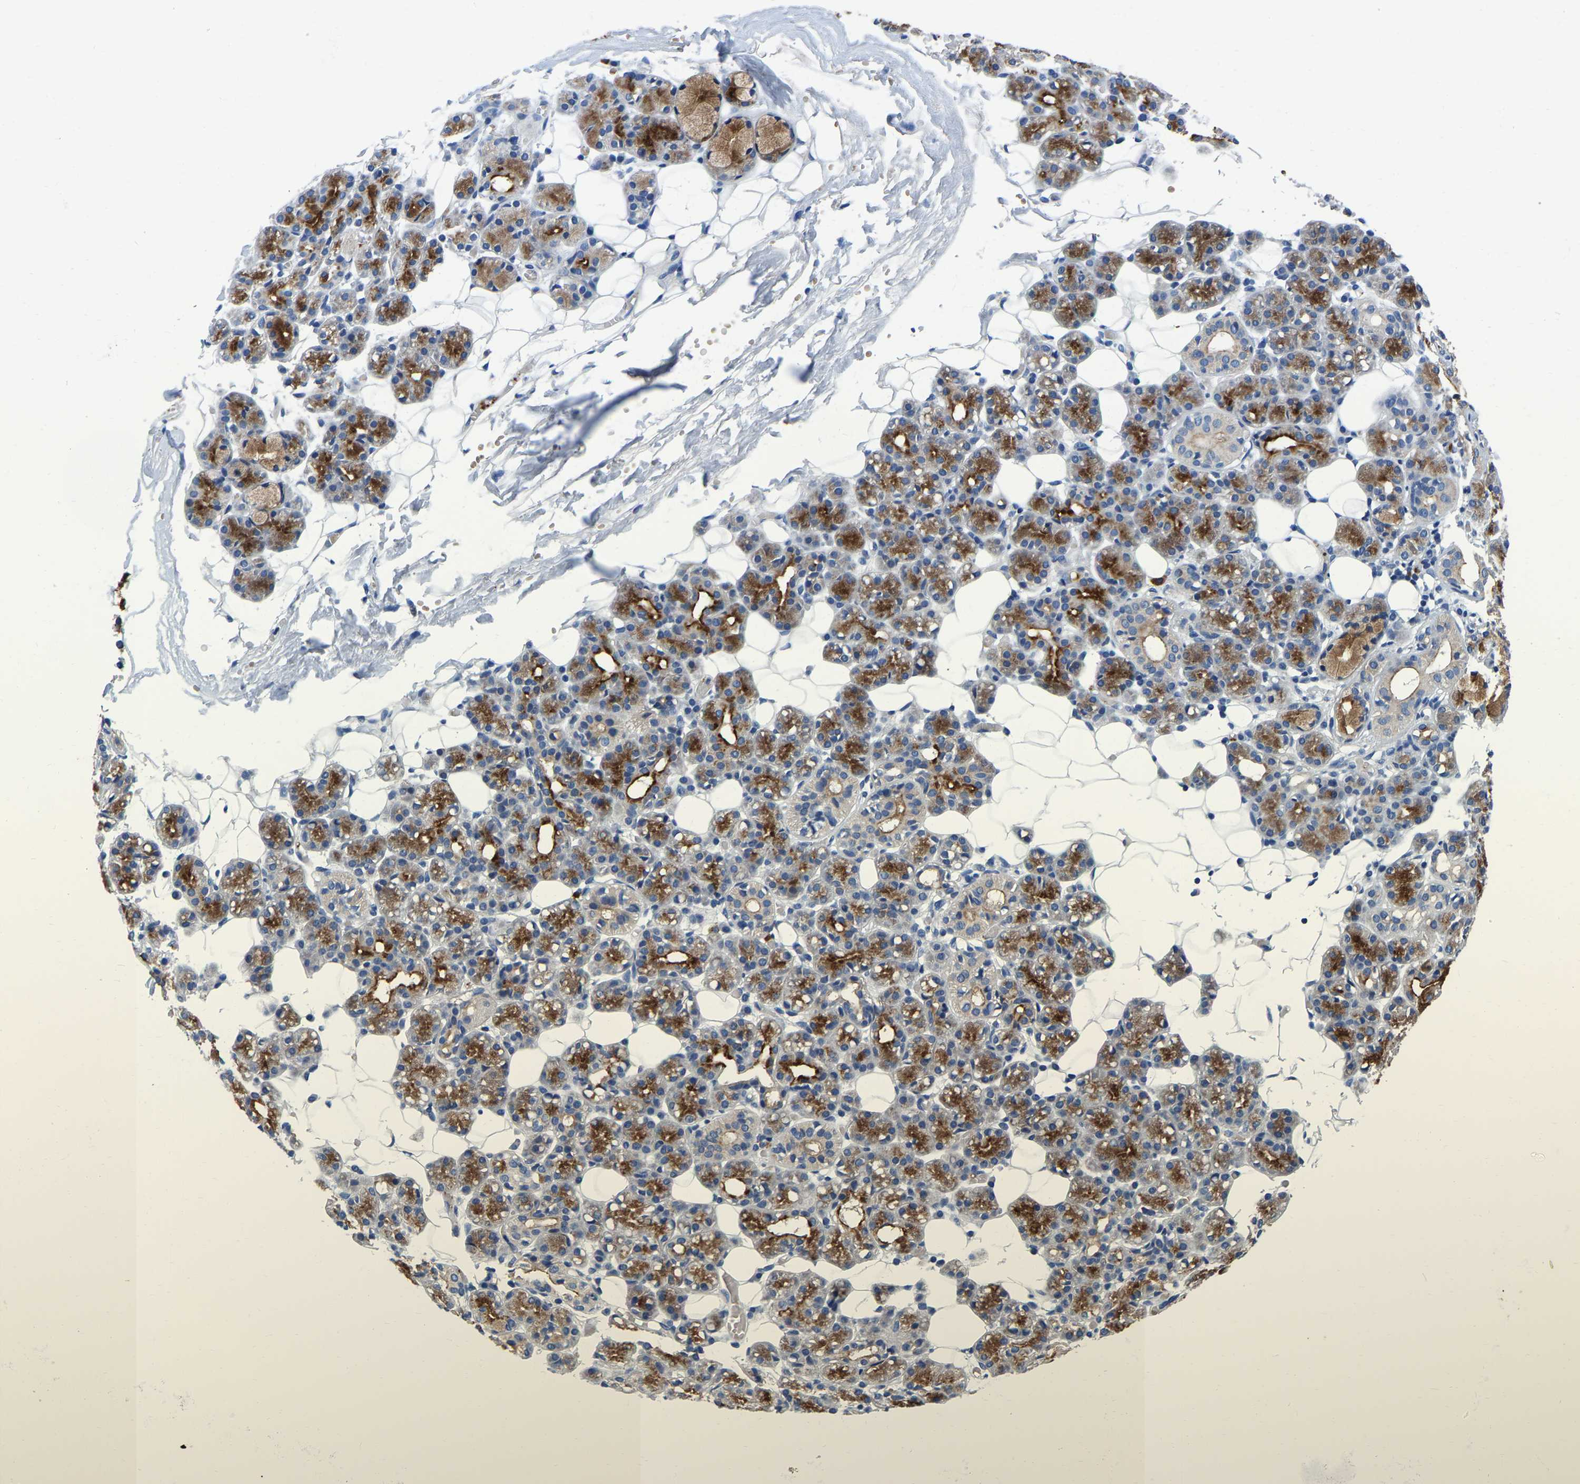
{"staining": {"intensity": "moderate", "quantity": "25%-75%", "location": "cytoplasmic/membranous"}, "tissue": "salivary gland", "cell_type": "Glandular cells", "image_type": "normal", "snomed": [{"axis": "morphology", "description": "Normal tissue, NOS"}, {"axis": "topography", "description": "Salivary gland"}], "caption": "Approximately 25%-75% of glandular cells in benign salivary gland show moderate cytoplasmic/membranous protein staining as visualized by brown immunohistochemical staining.", "gene": "RAB27B", "patient": {"sex": "male", "age": 63}}